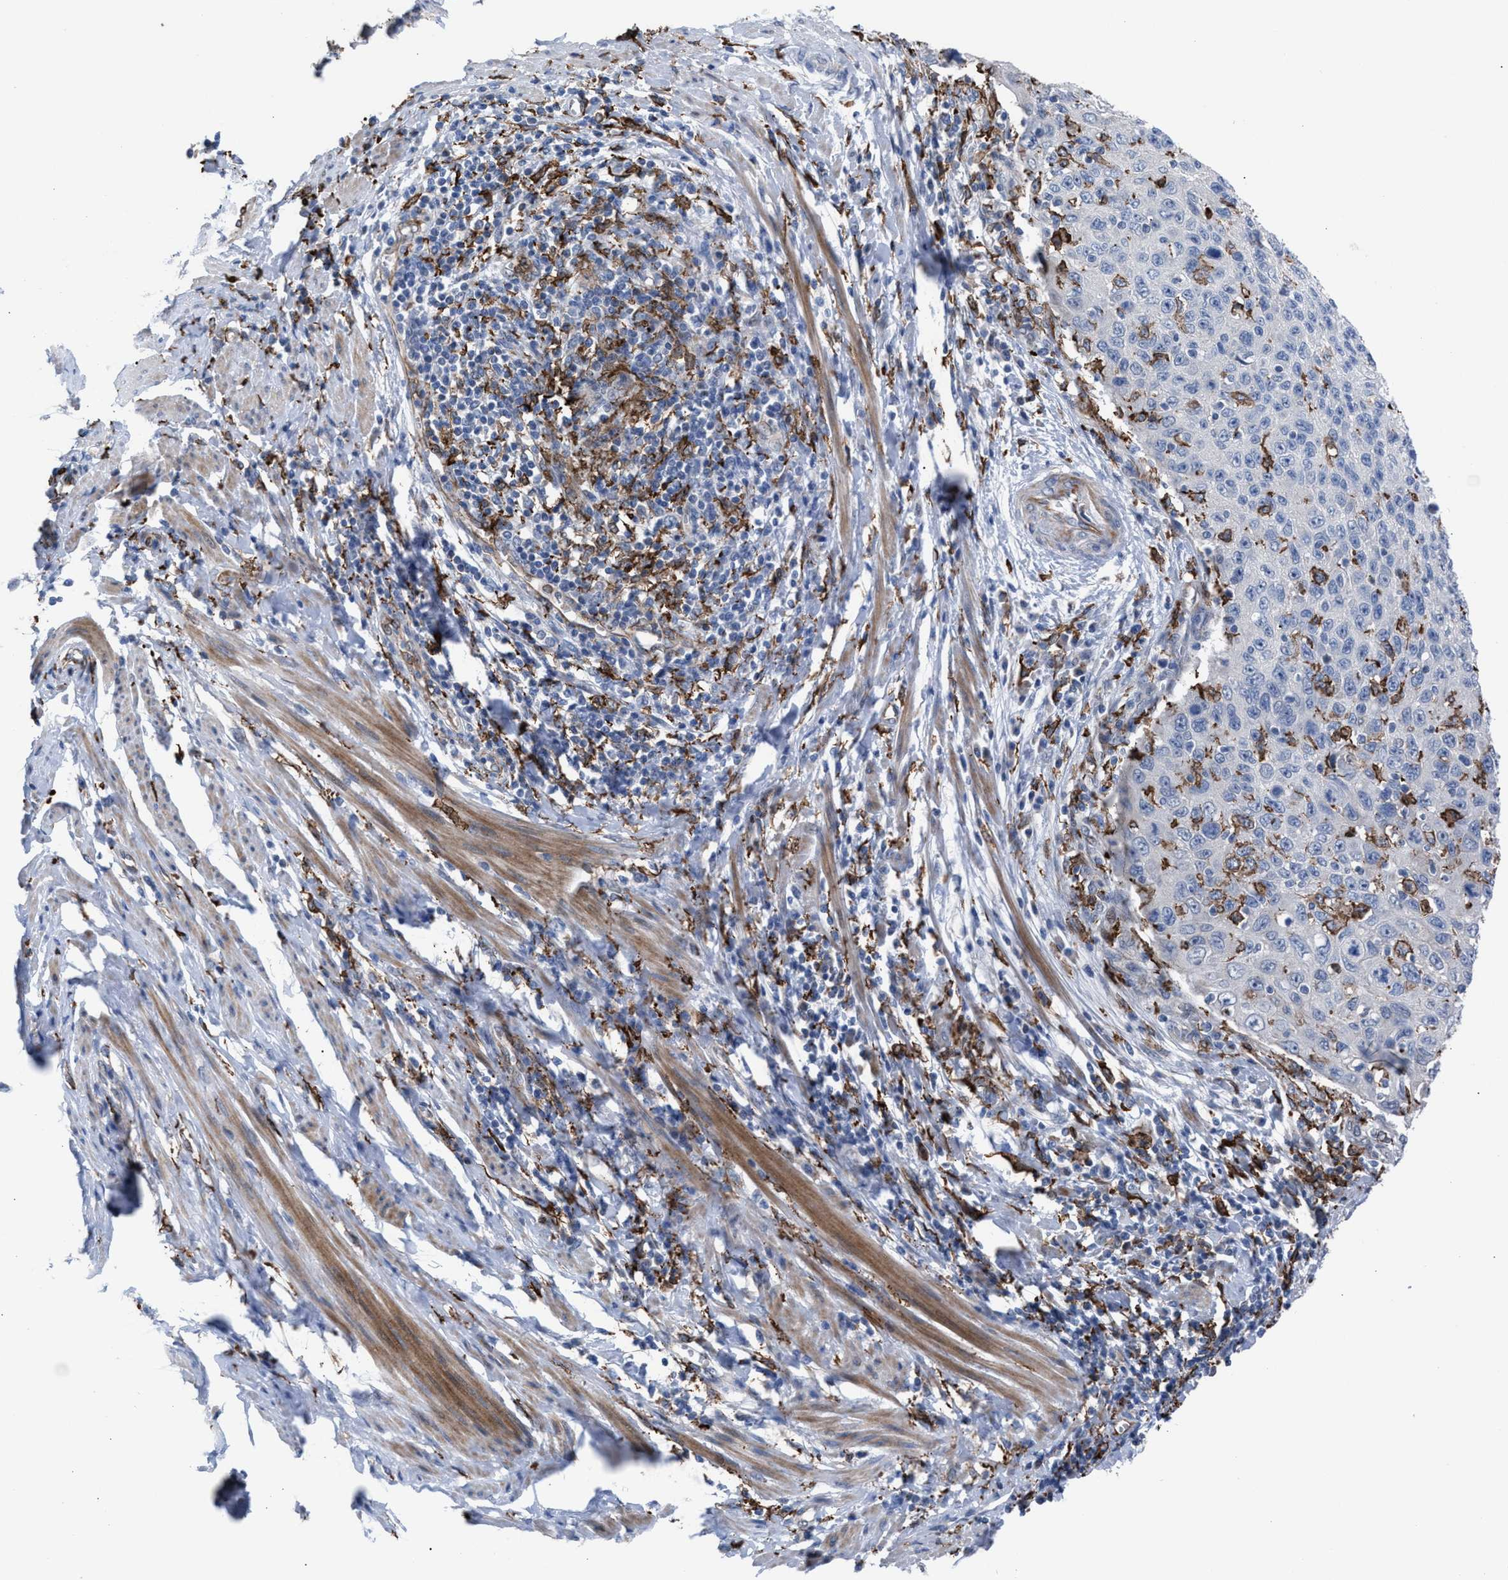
{"staining": {"intensity": "negative", "quantity": "none", "location": "none"}, "tissue": "cervical cancer", "cell_type": "Tumor cells", "image_type": "cancer", "snomed": [{"axis": "morphology", "description": "Squamous cell carcinoma, NOS"}, {"axis": "topography", "description": "Cervix"}], "caption": "An immunohistochemistry histopathology image of cervical cancer (squamous cell carcinoma) is shown. There is no staining in tumor cells of cervical cancer (squamous cell carcinoma).", "gene": "SLC47A1", "patient": {"sex": "female", "age": 53}}